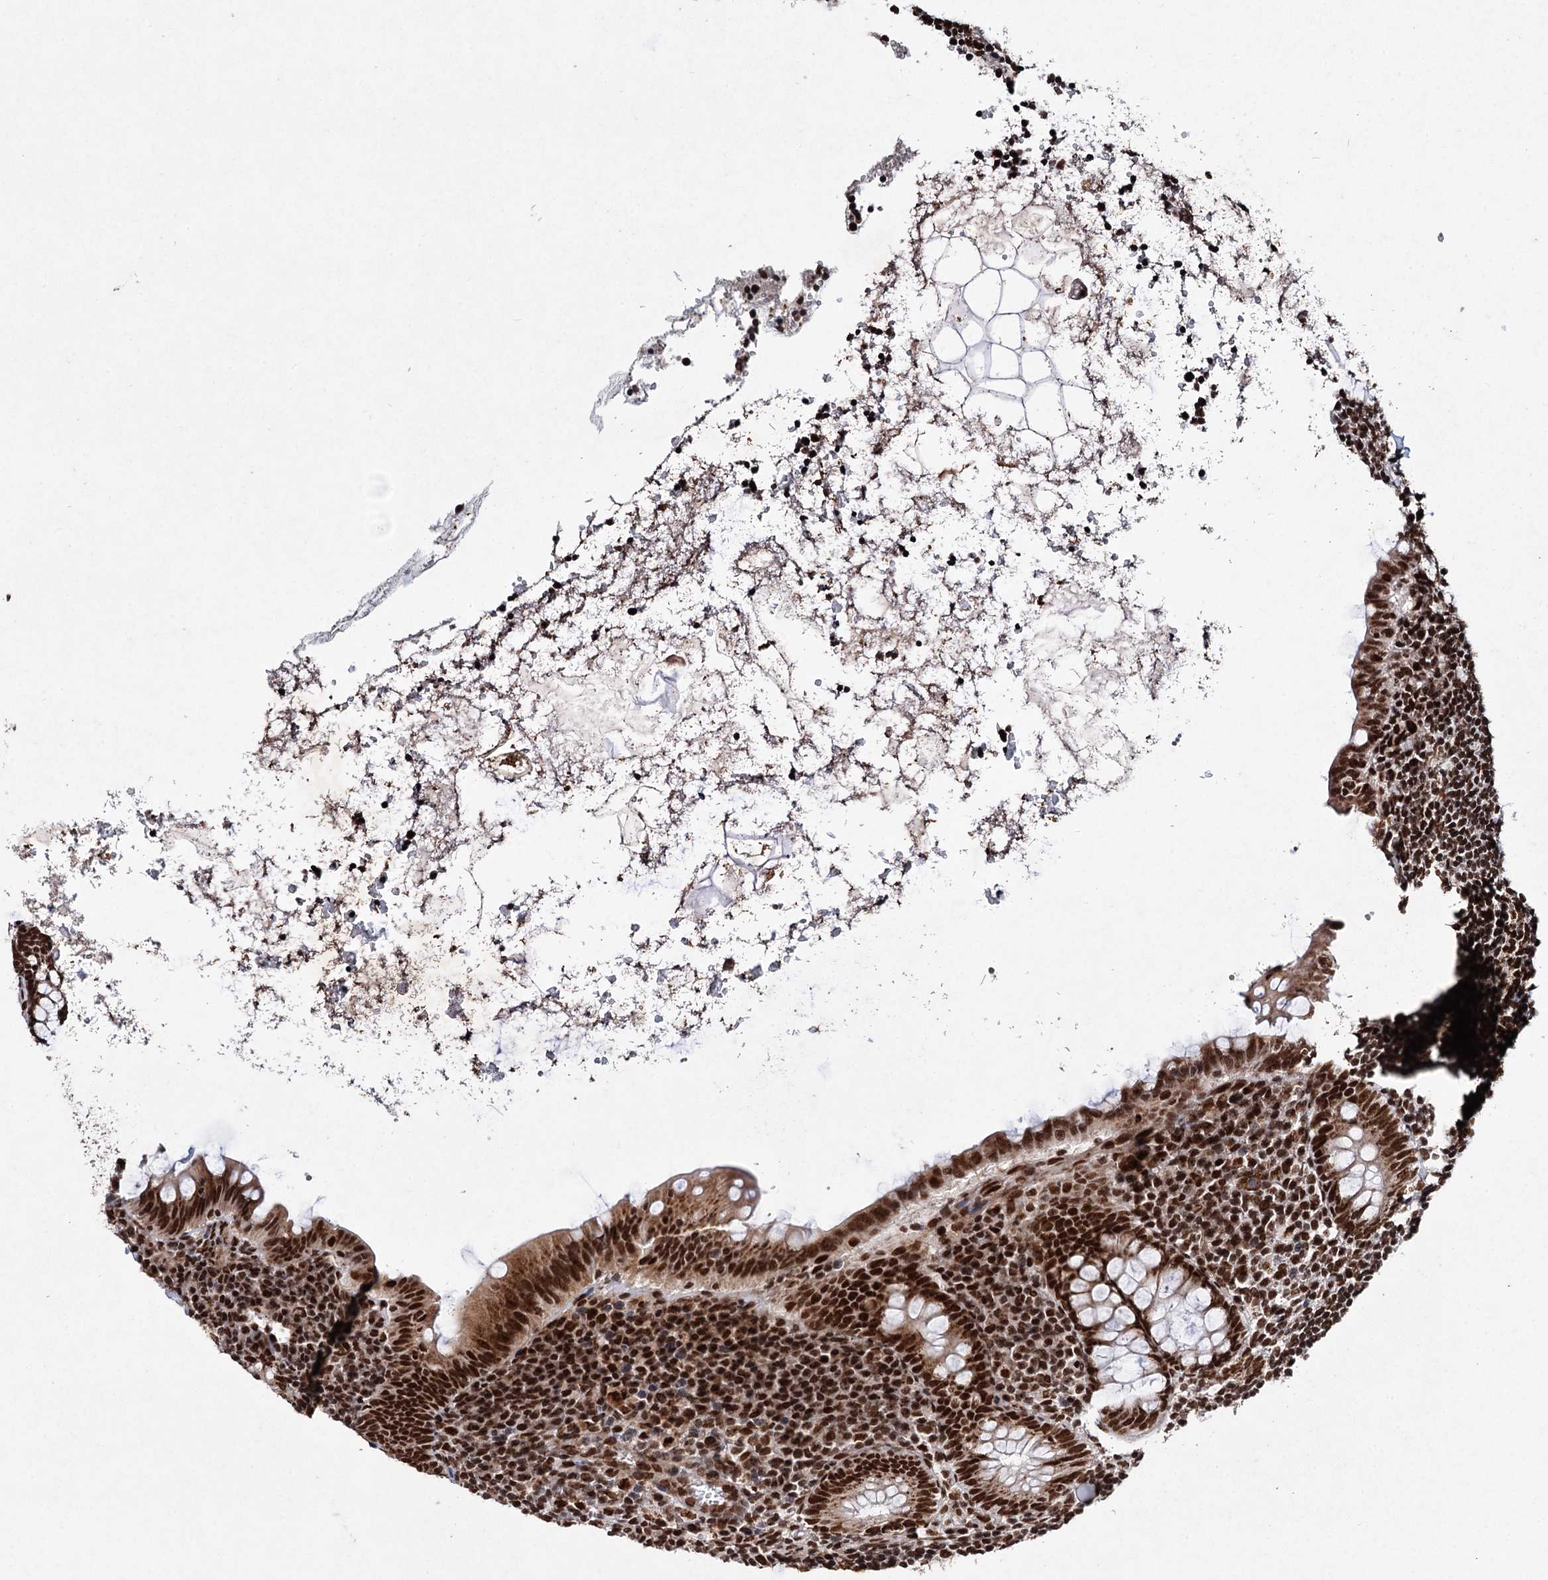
{"staining": {"intensity": "strong", "quantity": ">75%", "location": "nuclear"}, "tissue": "appendix", "cell_type": "Glandular cells", "image_type": "normal", "snomed": [{"axis": "morphology", "description": "Normal tissue, NOS"}, {"axis": "topography", "description": "Appendix"}], "caption": "Benign appendix demonstrates strong nuclear staining in about >75% of glandular cells, visualized by immunohistochemistry. (IHC, brightfield microscopy, high magnification).", "gene": "MATR3", "patient": {"sex": "female", "age": 33}}